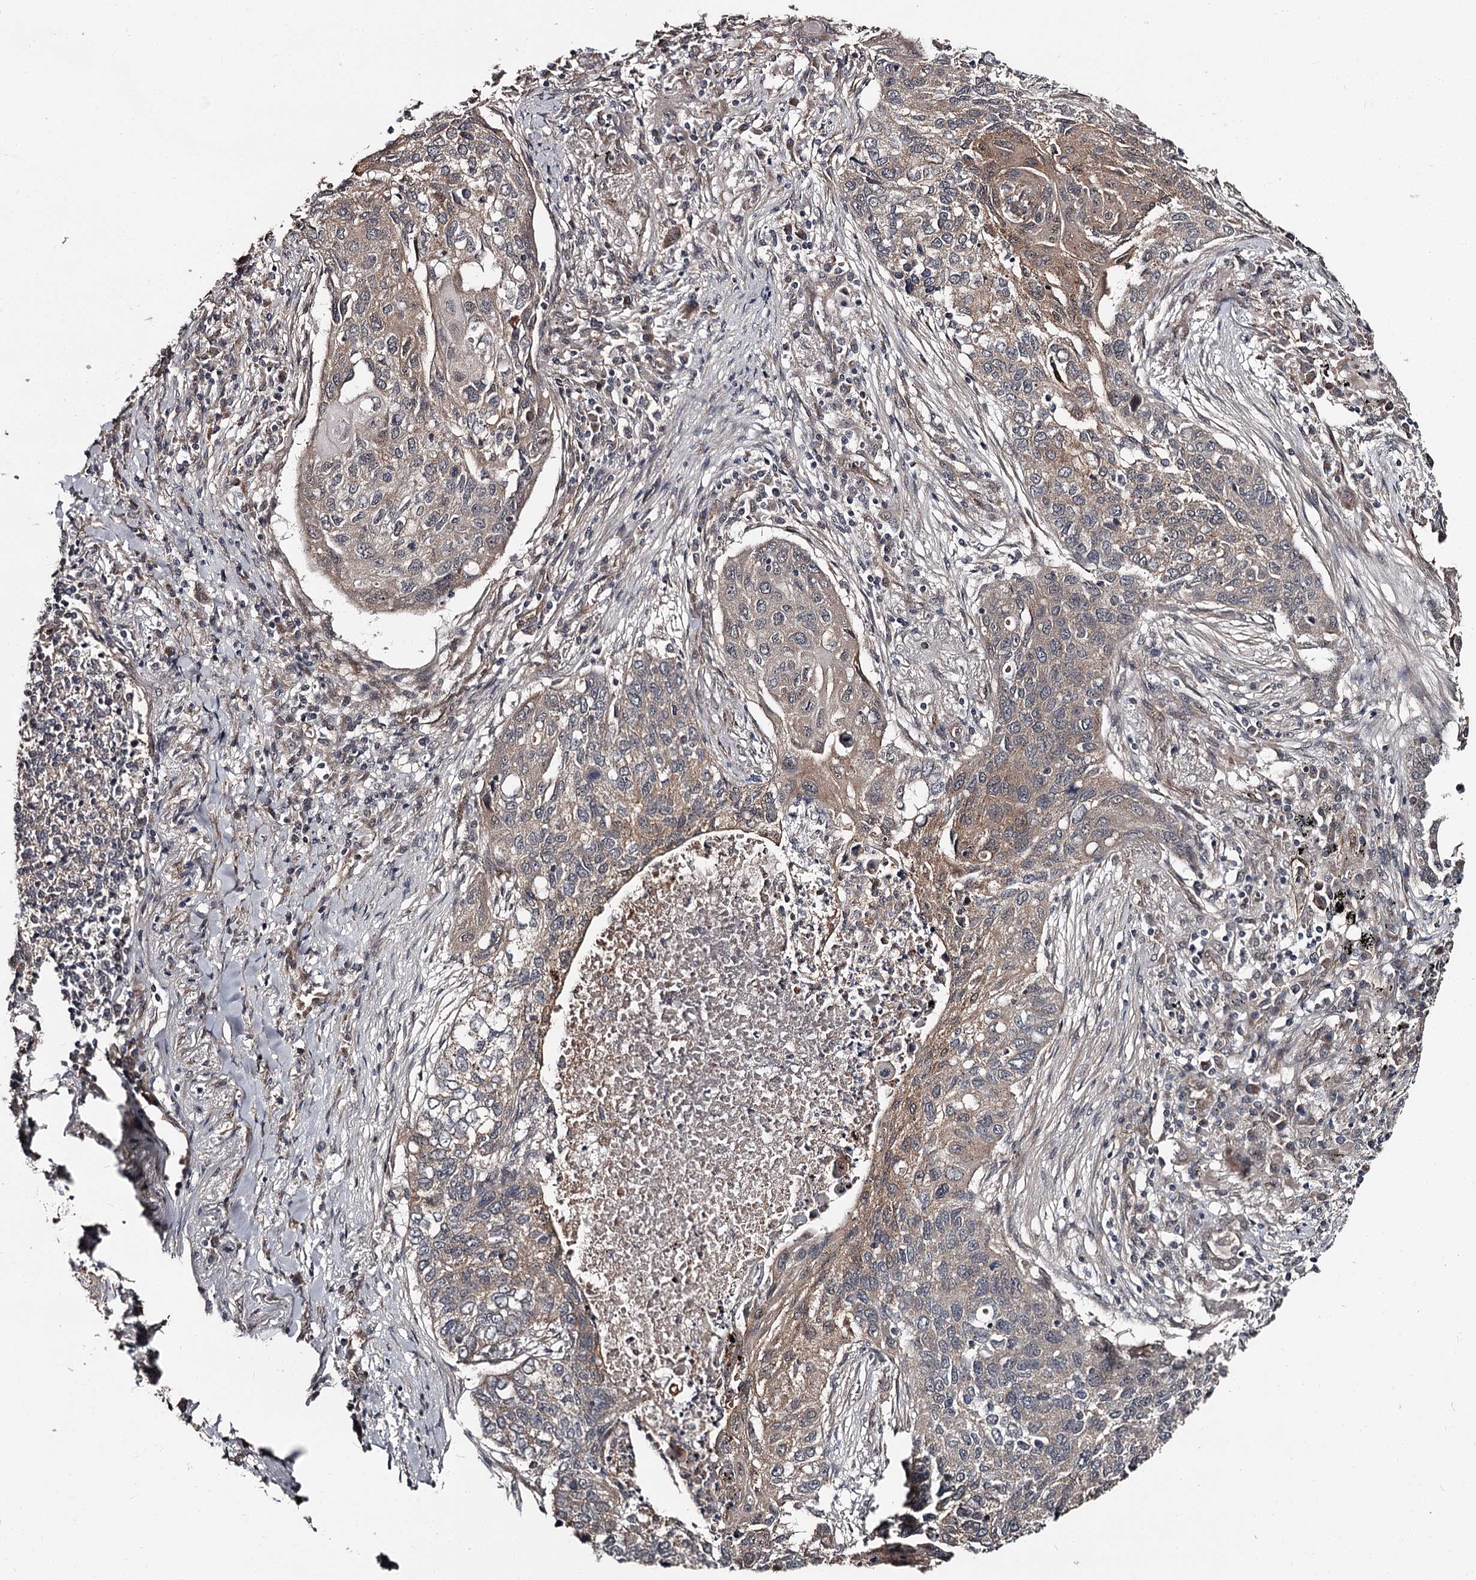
{"staining": {"intensity": "weak", "quantity": "25%-75%", "location": "cytoplasmic/membranous"}, "tissue": "lung cancer", "cell_type": "Tumor cells", "image_type": "cancer", "snomed": [{"axis": "morphology", "description": "Squamous cell carcinoma, NOS"}, {"axis": "topography", "description": "Lung"}], "caption": "The photomicrograph shows immunohistochemical staining of lung cancer (squamous cell carcinoma). There is weak cytoplasmic/membranous positivity is identified in approximately 25%-75% of tumor cells.", "gene": "CDC42EP2", "patient": {"sex": "female", "age": 63}}